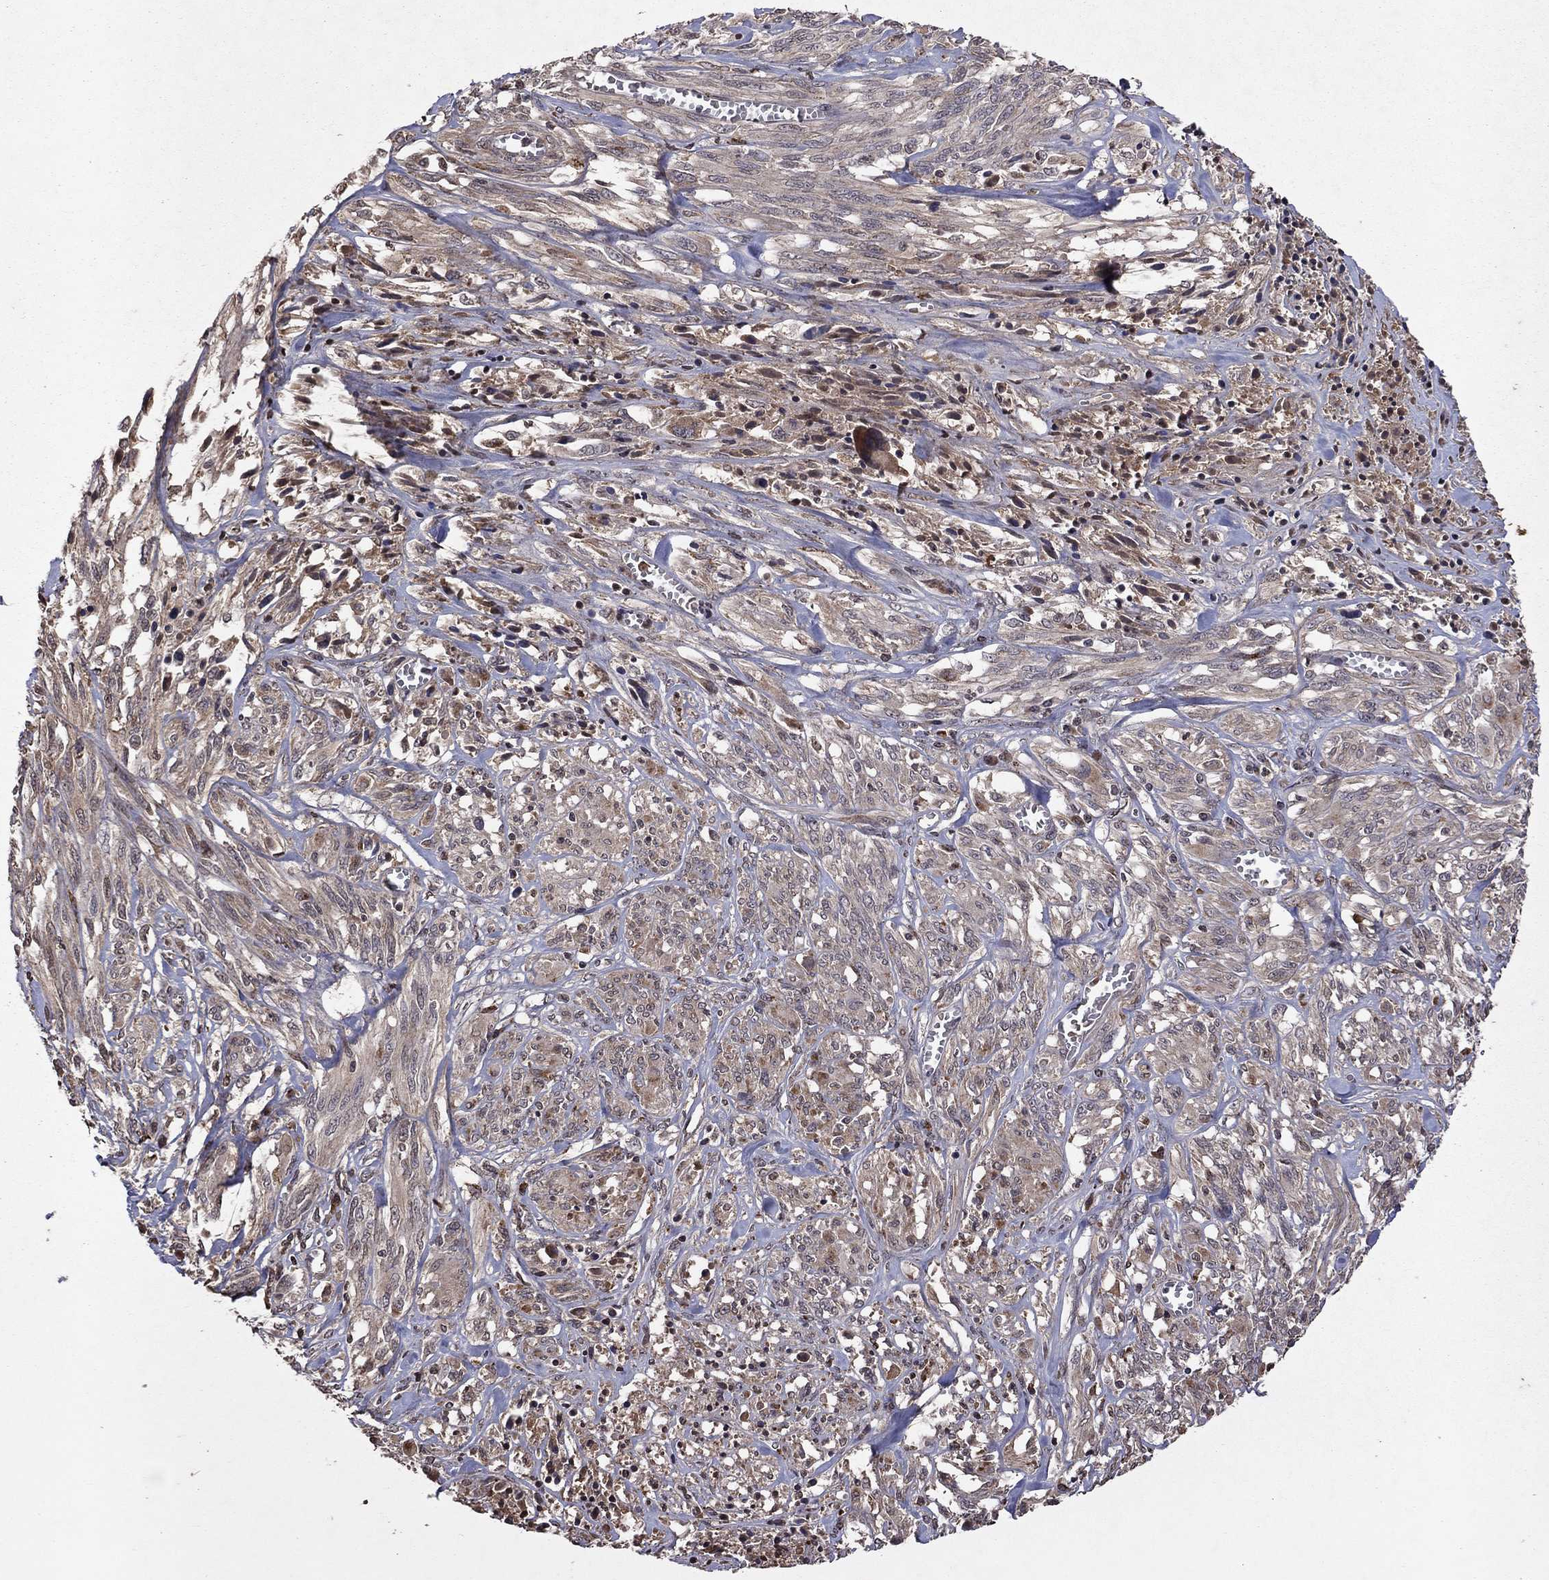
{"staining": {"intensity": "negative", "quantity": "none", "location": "none"}, "tissue": "melanoma", "cell_type": "Tumor cells", "image_type": "cancer", "snomed": [{"axis": "morphology", "description": "Malignant melanoma, NOS"}, {"axis": "topography", "description": "Skin"}], "caption": "Human melanoma stained for a protein using immunohistochemistry displays no staining in tumor cells.", "gene": "NLGN1", "patient": {"sex": "female", "age": 91}}